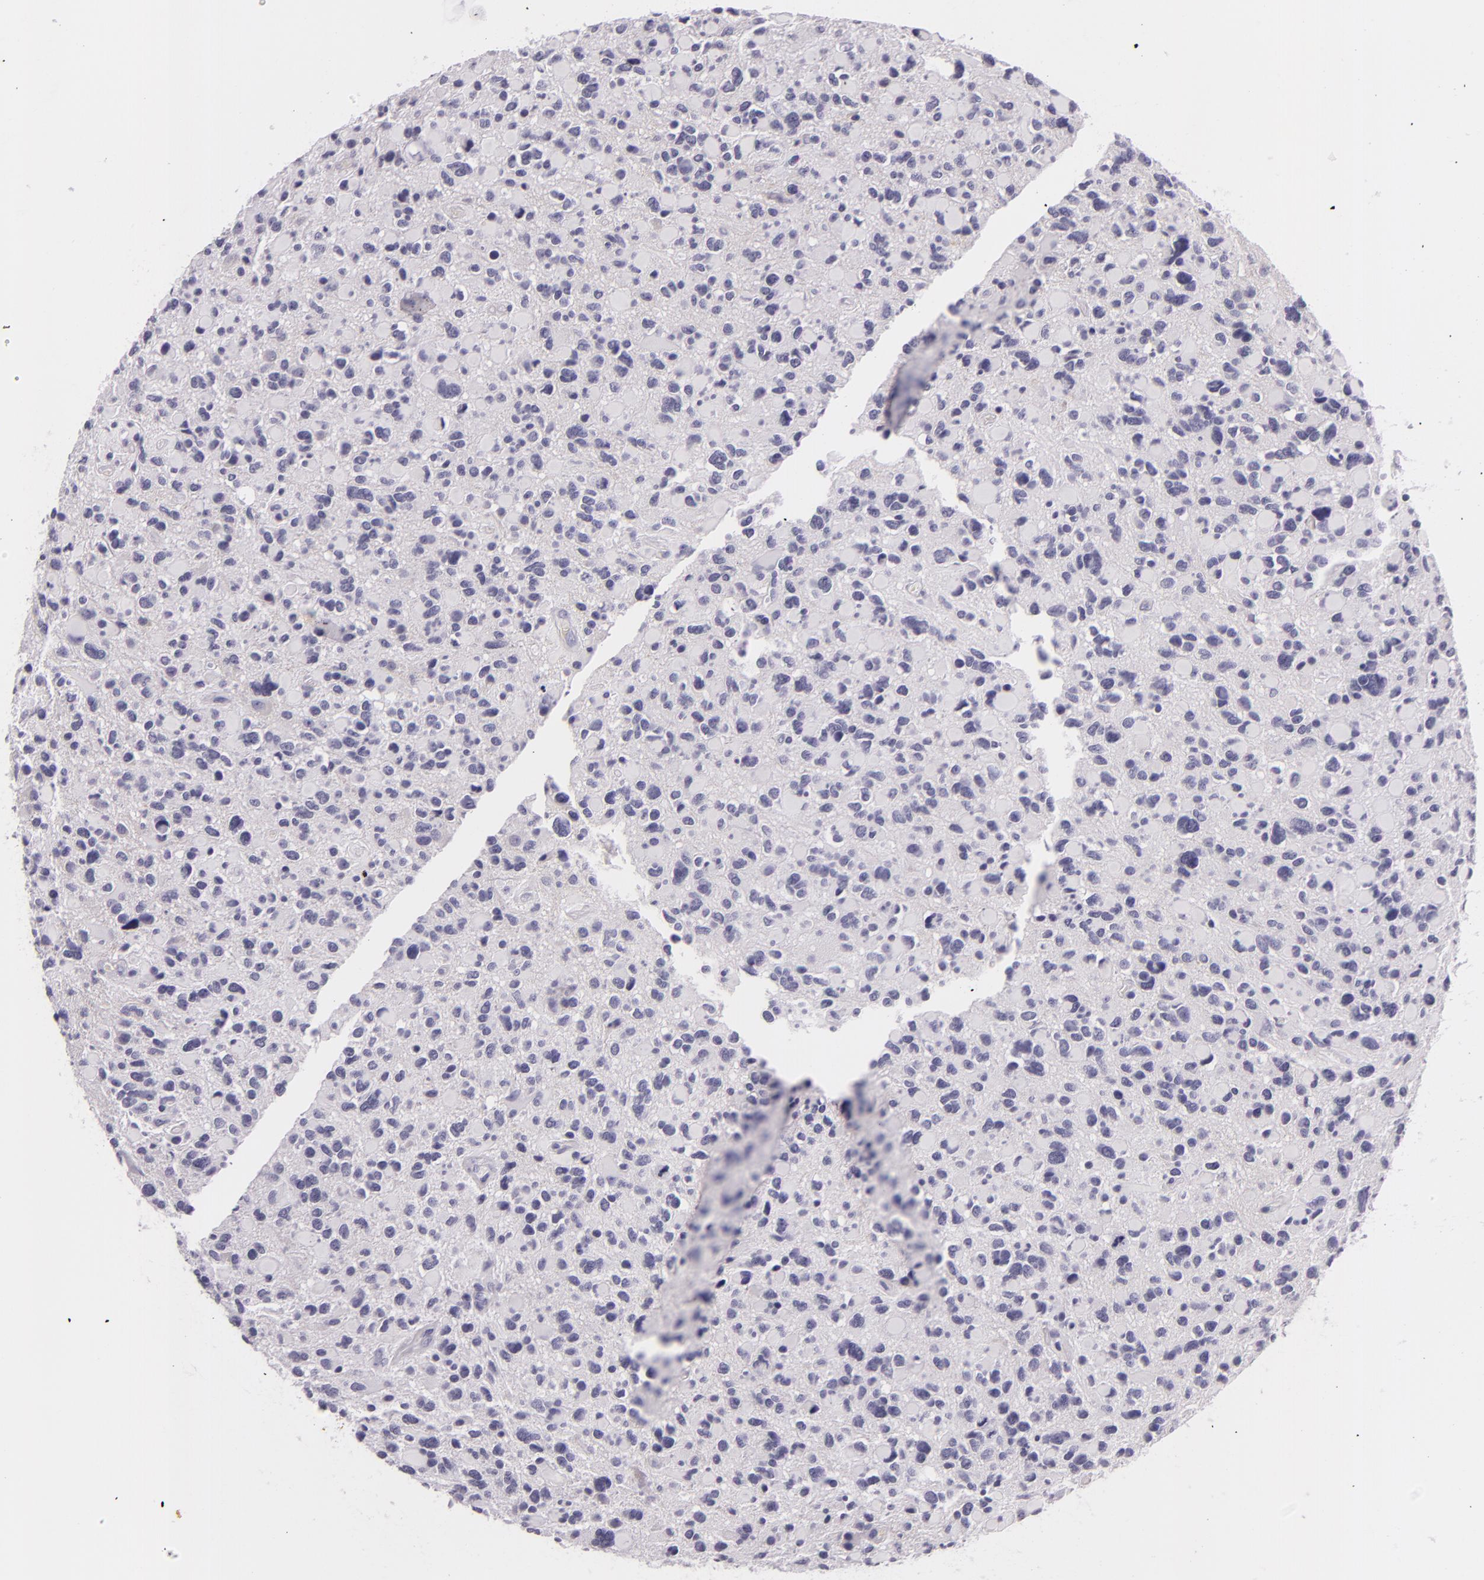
{"staining": {"intensity": "negative", "quantity": "none", "location": "none"}, "tissue": "glioma", "cell_type": "Tumor cells", "image_type": "cancer", "snomed": [{"axis": "morphology", "description": "Glioma, malignant, High grade"}, {"axis": "topography", "description": "Brain"}], "caption": "This is an IHC image of human glioma. There is no expression in tumor cells.", "gene": "DLG4", "patient": {"sex": "female", "age": 37}}